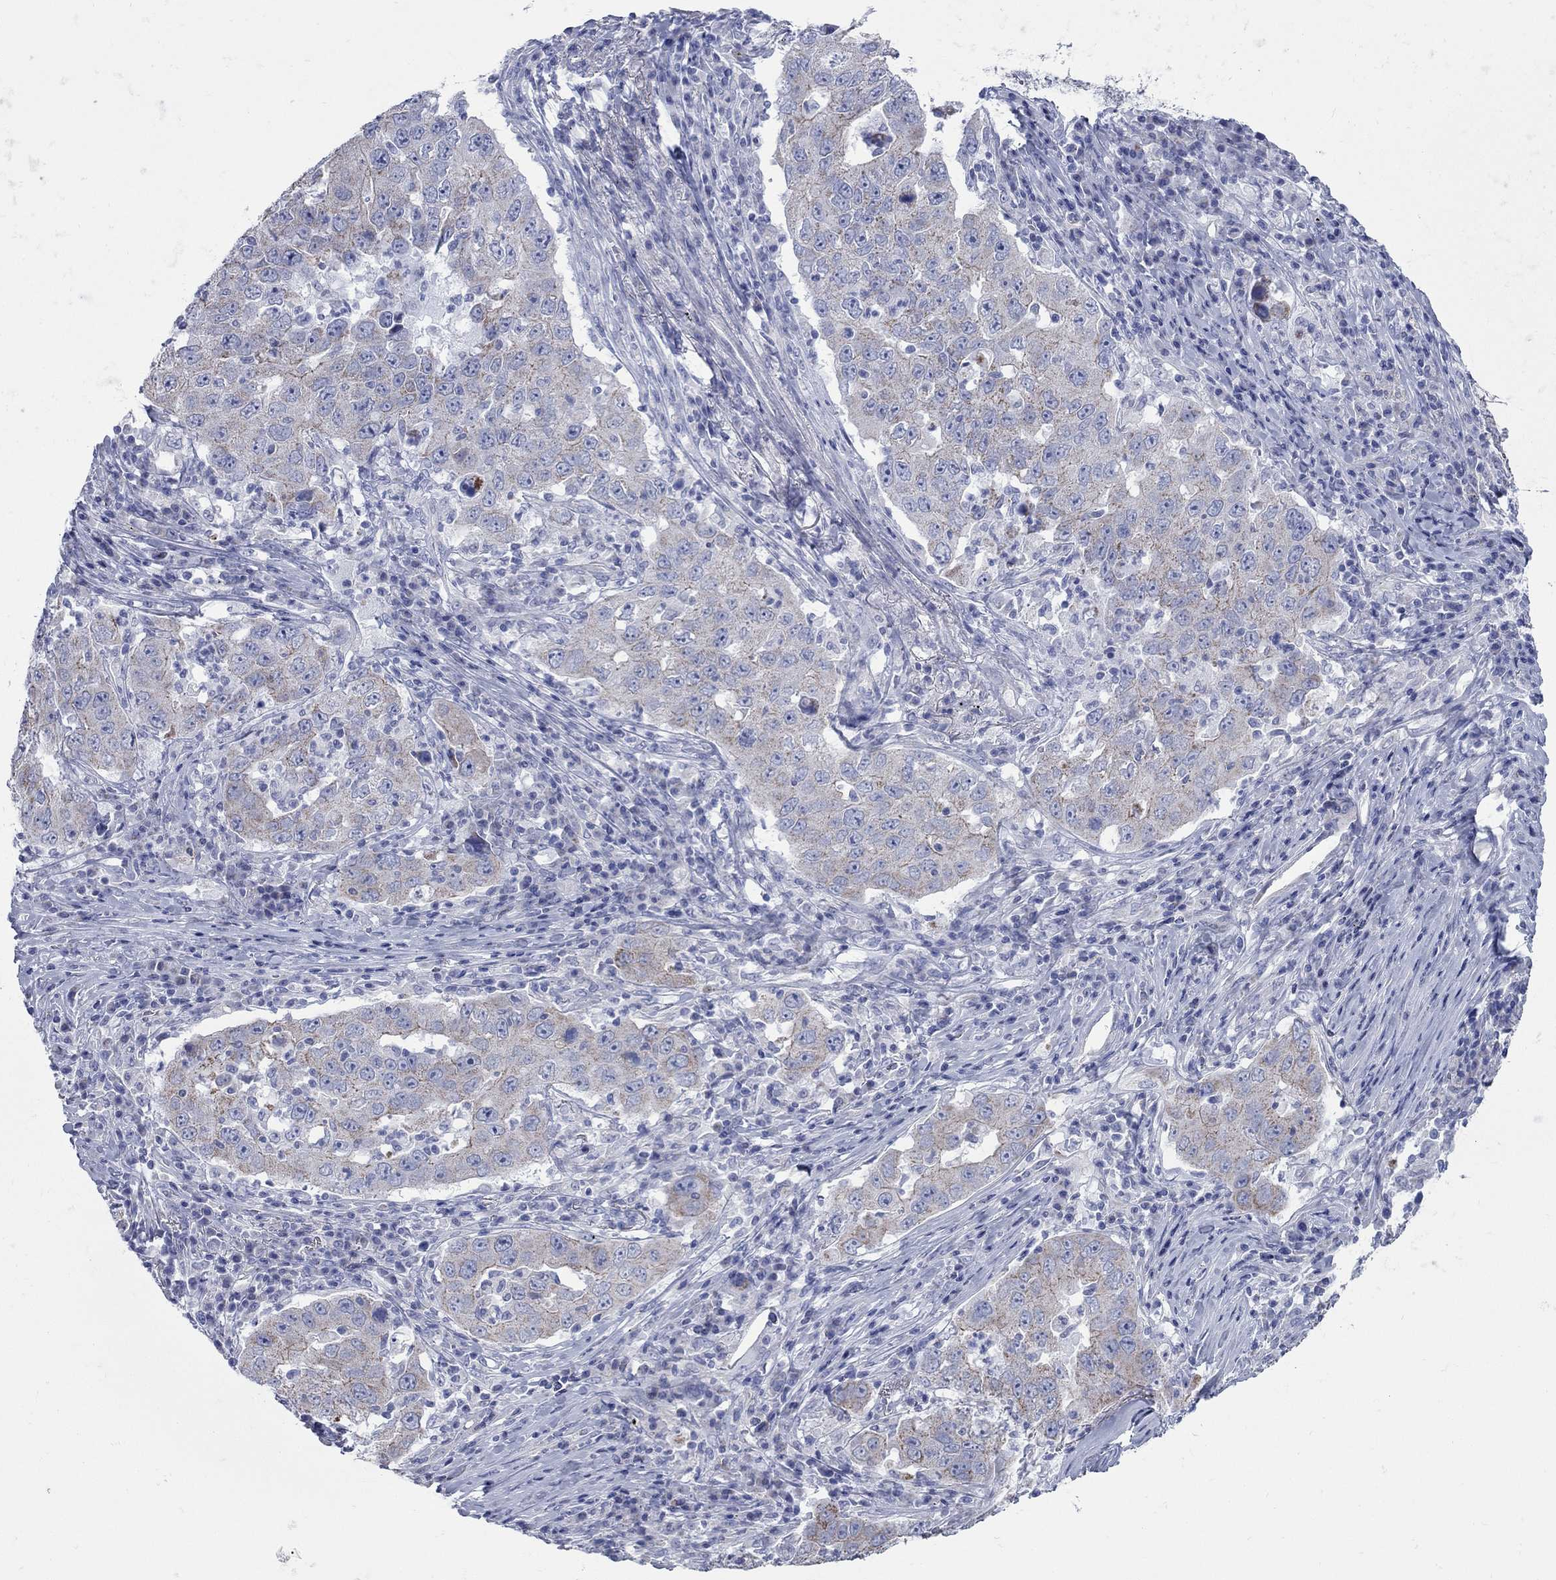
{"staining": {"intensity": "moderate", "quantity": "<25%", "location": "cytoplasmic/membranous"}, "tissue": "lung cancer", "cell_type": "Tumor cells", "image_type": "cancer", "snomed": [{"axis": "morphology", "description": "Adenocarcinoma, NOS"}, {"axis": "topography", "description": "Lung"}], "caption": "Protein analysis of lung cancer tissue reveals moderate cytoplasmic/membranous positivity in approximately <25% of tumor cells. (DAB IHC, brown staining for protein, blue staining for nuclei).", "gene": "PDZD3", "patient": {"sex": "male", "age": 73}}